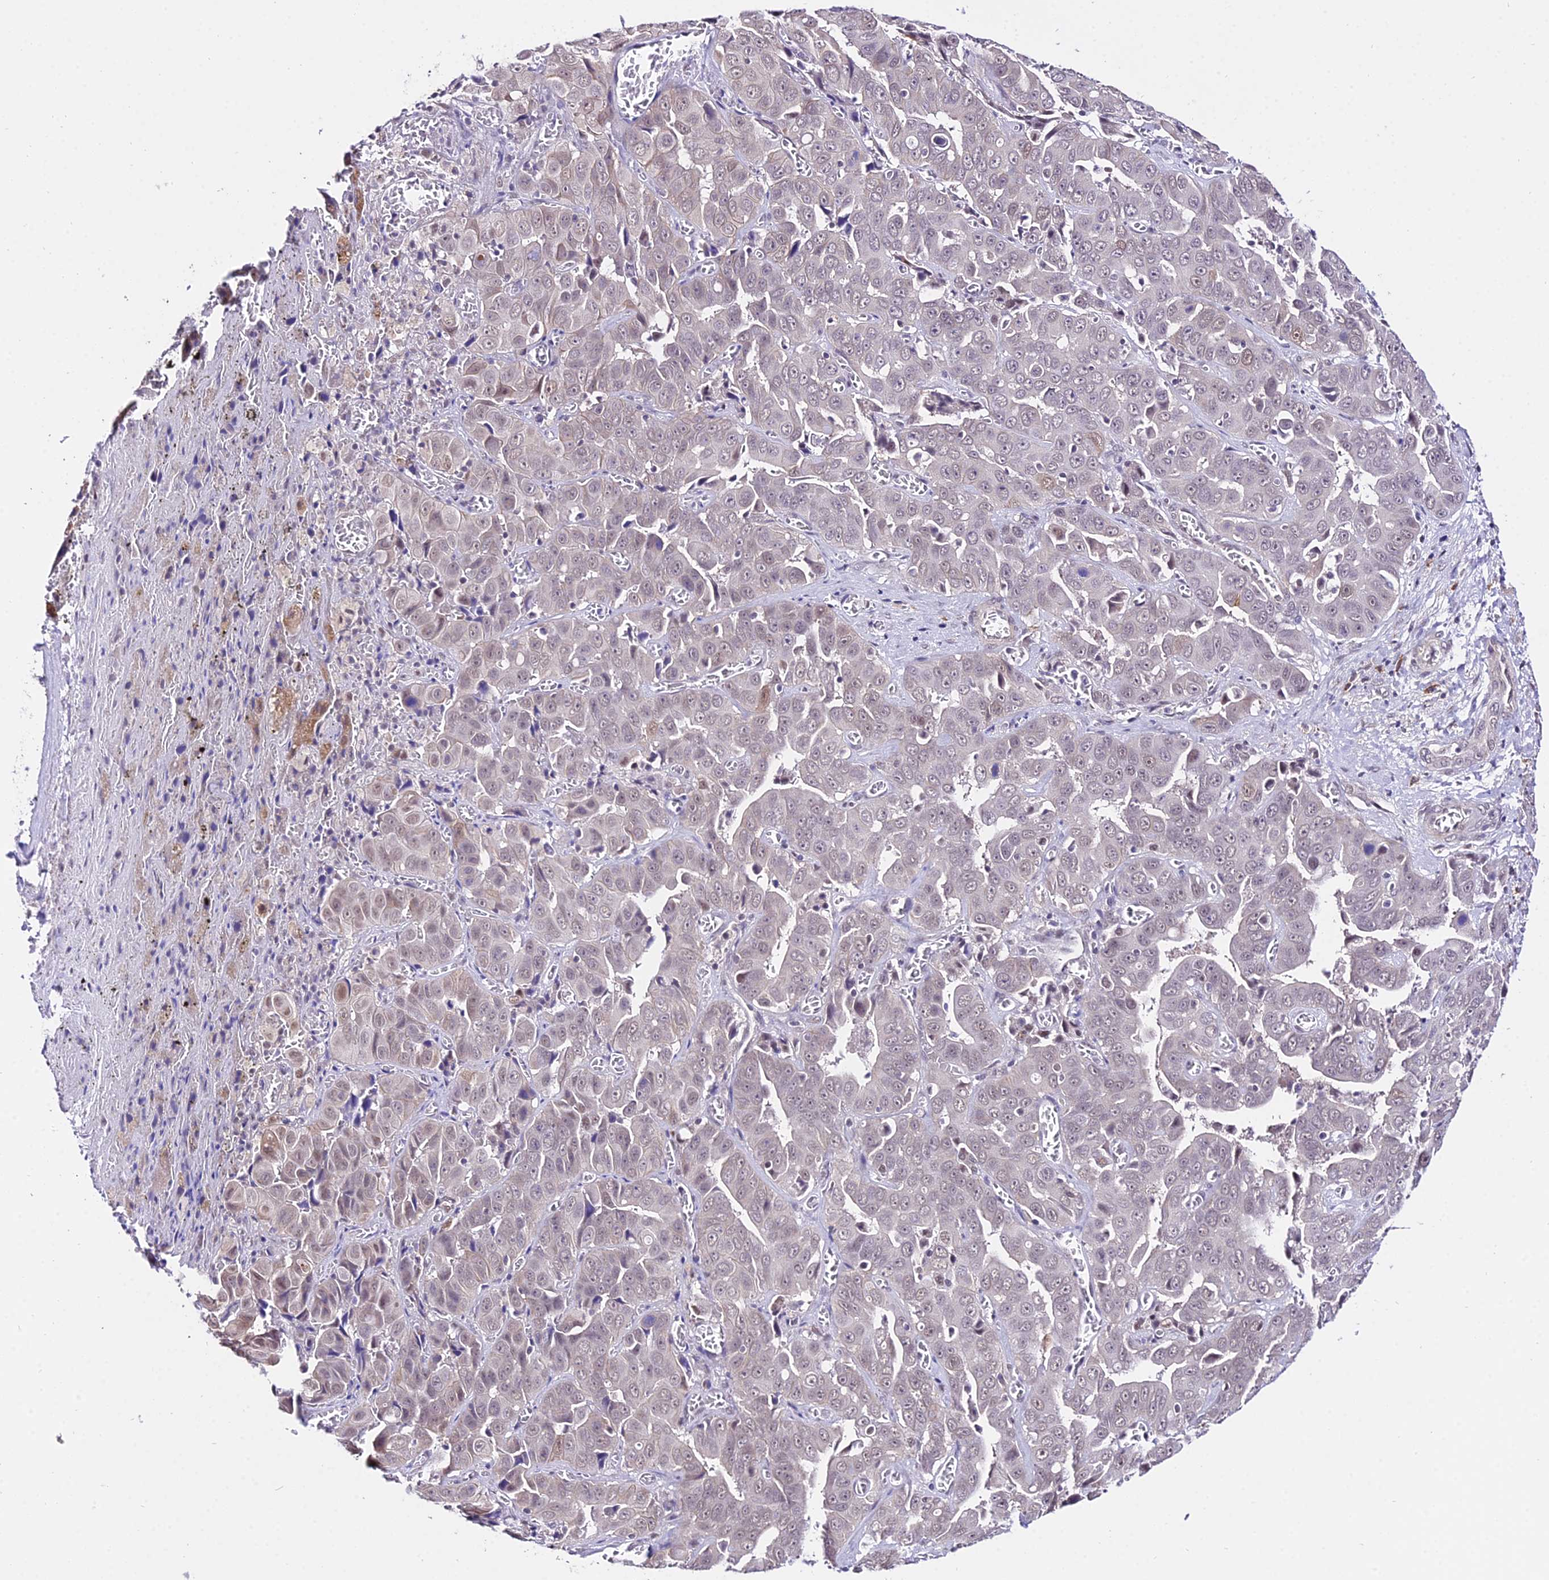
{"staining": {"intensity": "negative", "quantity": "none", "location": "none"}, "tissue": "liver cancer", "cell_type": "Tumor cells", "image_type": "cancer", "snomed": [{"axis": "morphology", "description": "Cholangiocarcinoma"}, {"axis": "topography", "description": "Liver"}], "caption": "This is an IHC image of human cholangiocarcinoma (liver). There is no staining in tumor cells.", "gene": "POLR2I", "patient": {"sex": "female", "age": 52}}